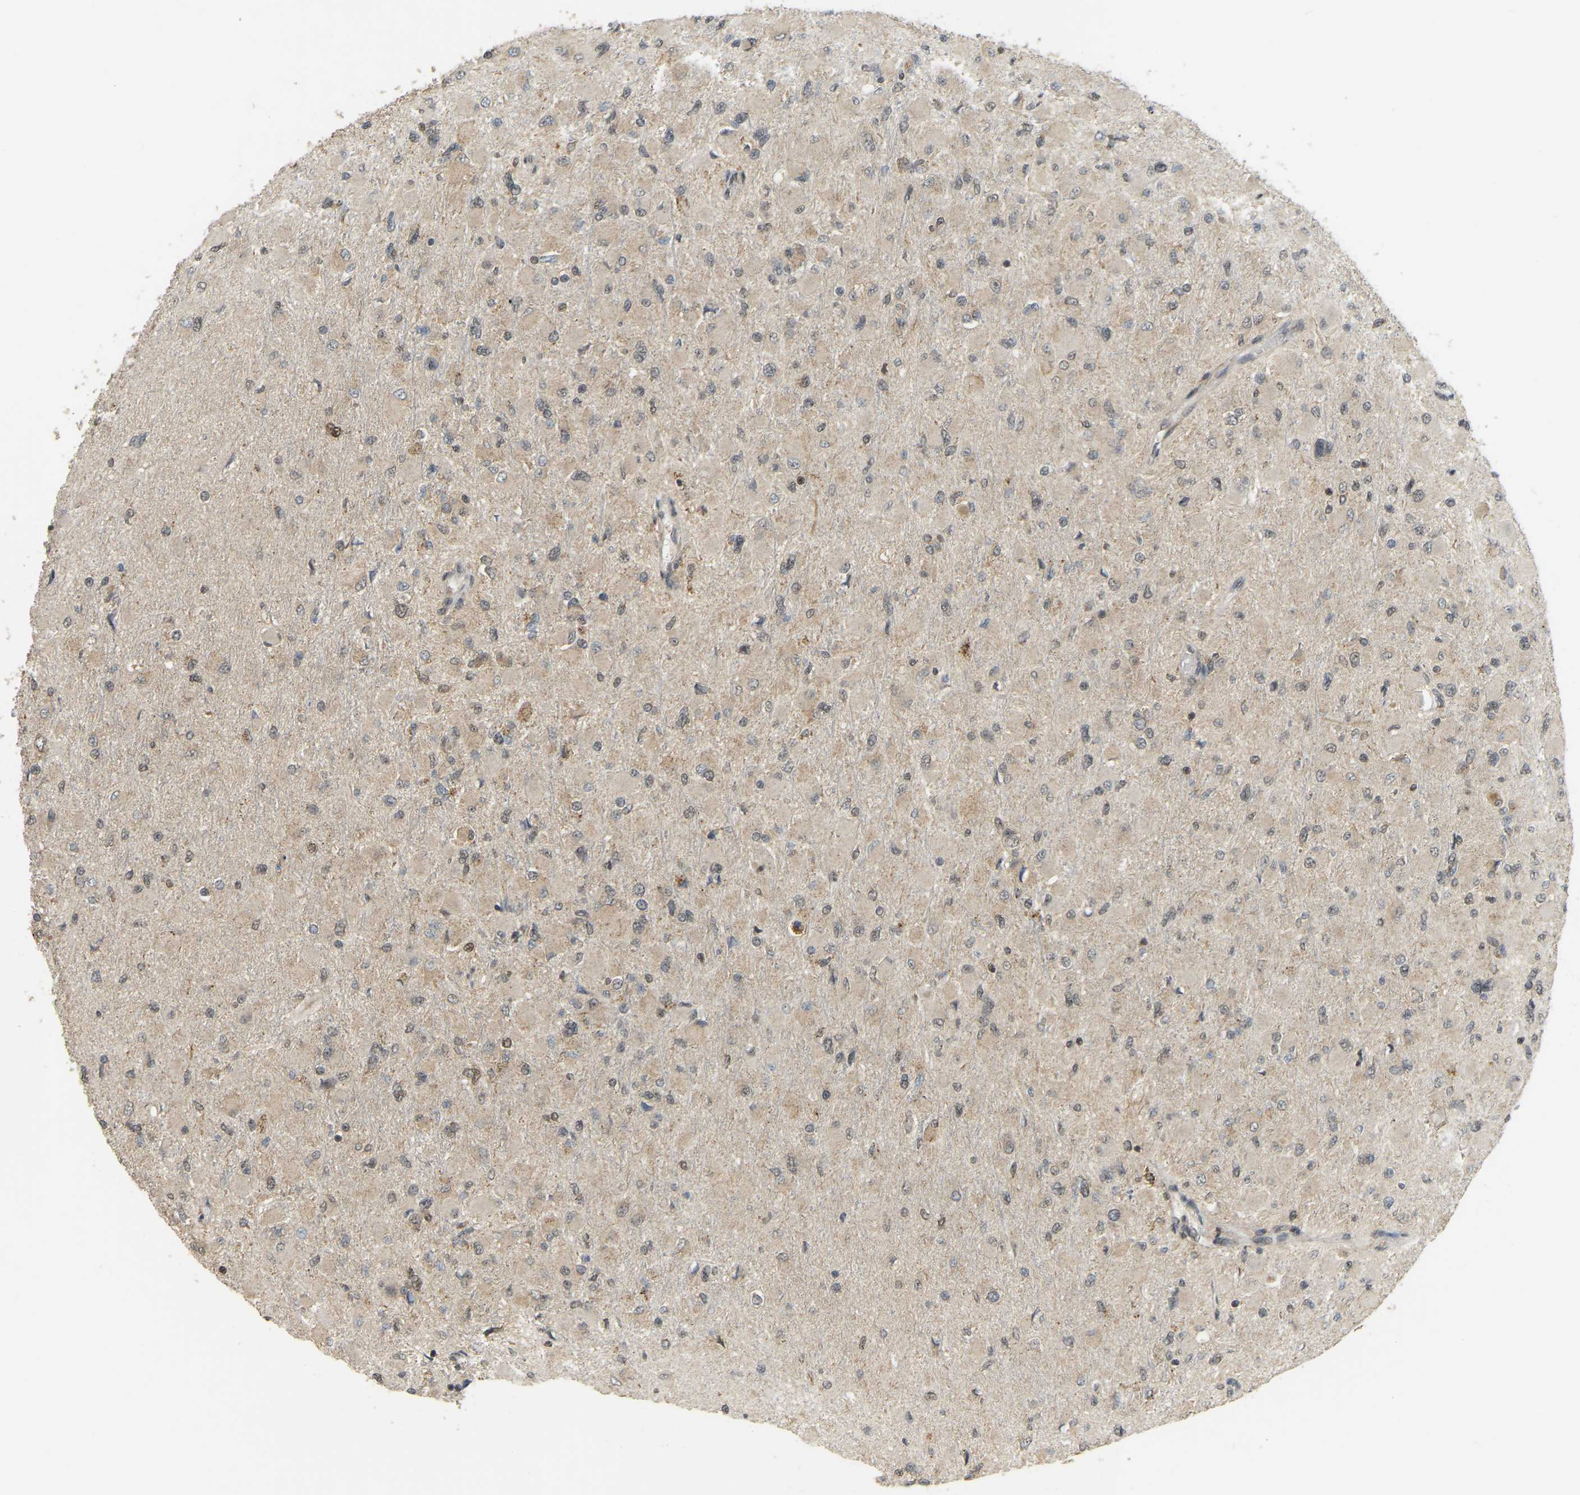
{"staining": {"intensity": "moderate", "quantity": "<25%", "location": "cytoplasmic/membranous,nuclear"}, "tissue": "glioma", "cell_type": "Tumor cells", "image_type": "cancer", "snomed": [{"axis": "morphology", "description": "Glioma, malignant, High grade"}, {"axis": "topography", "description": "Cerebral cortex"}], "caption": "High-magnification brightfield microscopy of malignant glioma (high-grade) stained with DAB (3,3'-diaminobenzidine) (brown) and counterstained with hematoxylin (blue). tumor cells exhibit moderate cytoplasmic/membranous and nuclear staining is present in about<25% of cells.", "gene": "BRF2", "patient": {"sex": "female", "age": 36}}